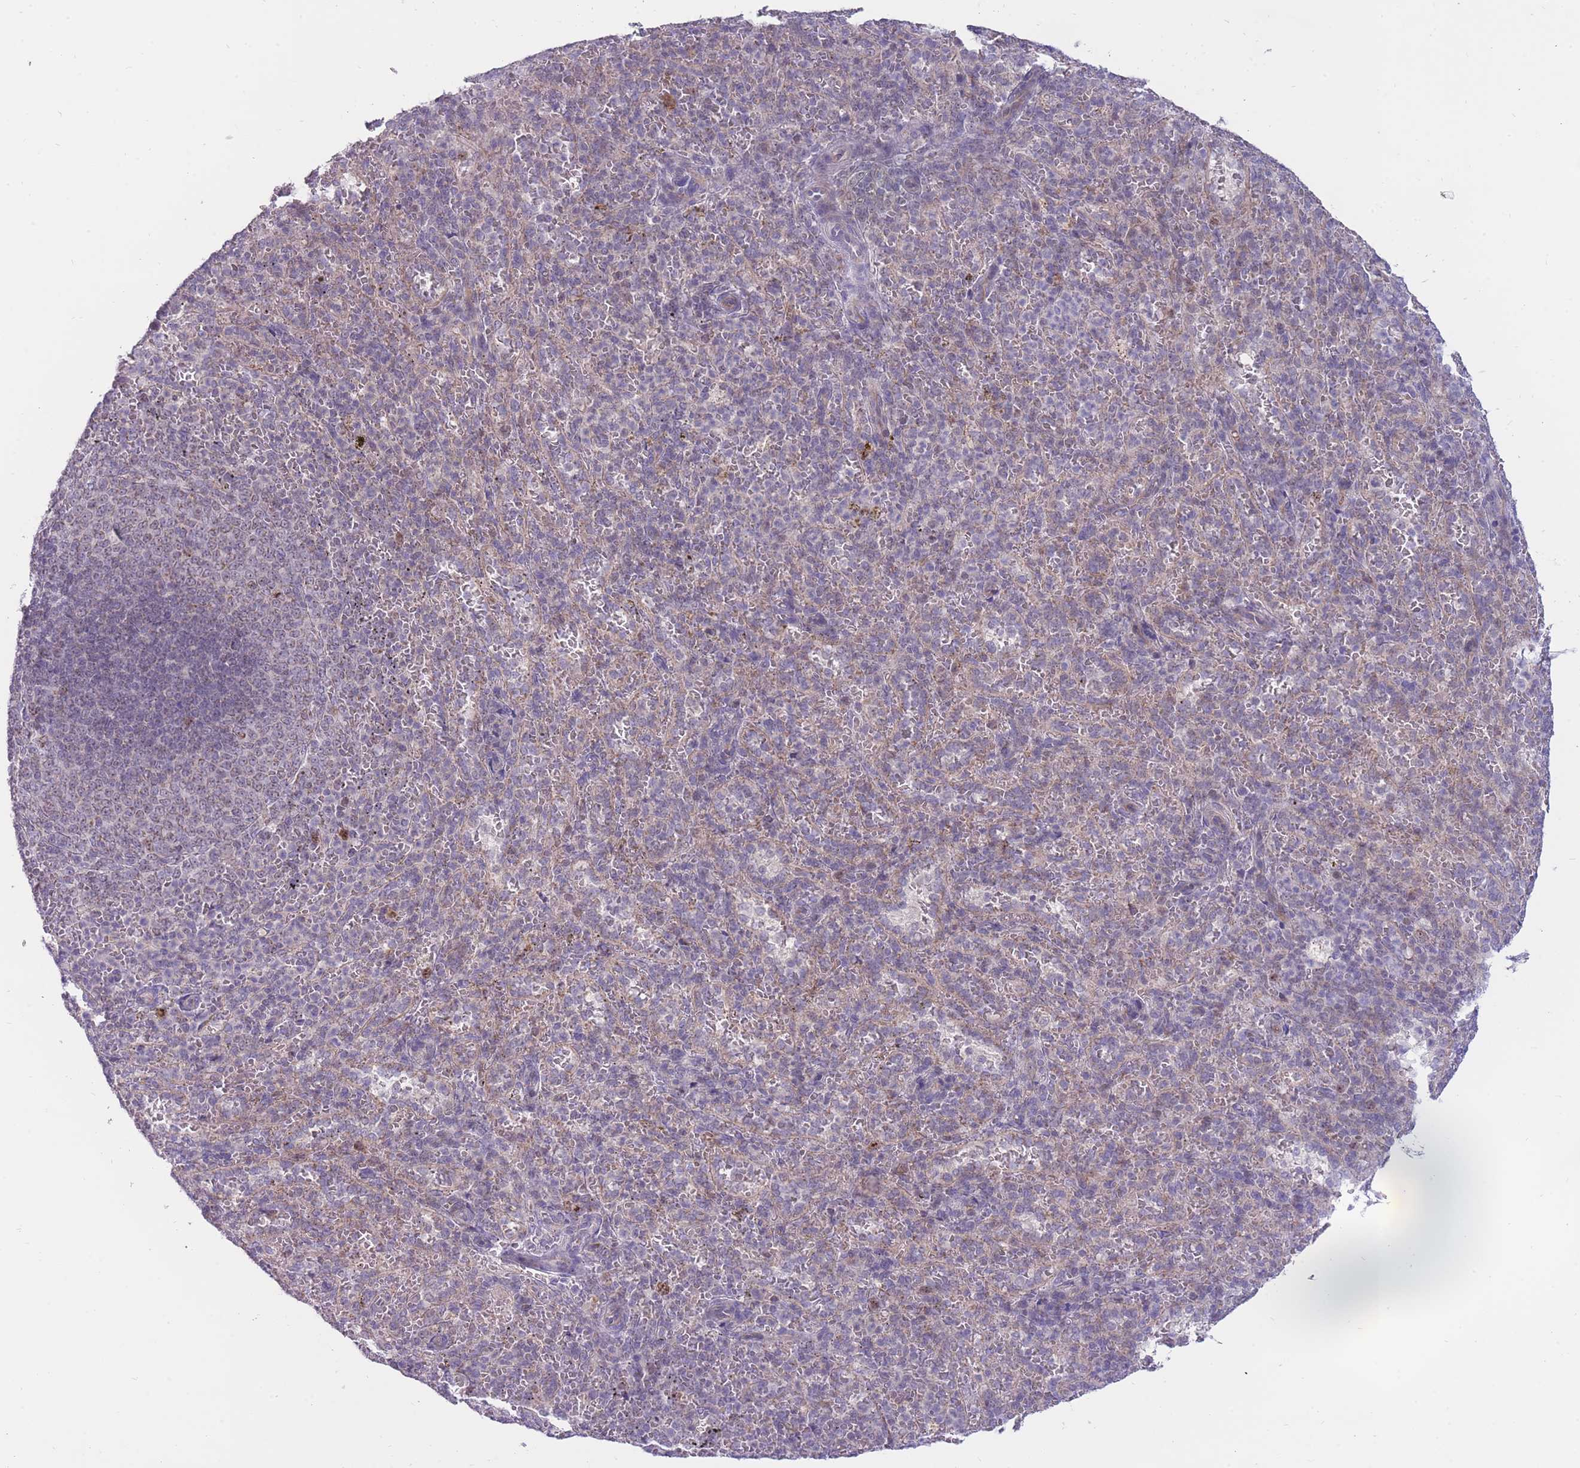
{"staining": {"intensity": "negative", "quantity": "none", "location": "none"}, "tissue": "spleen", "cell_type": "Cells in red pulp", "image_type": "normal", "snomed": [{"axis": "morphology", "description": "Normal tissue, NOS"}, {"axis": "topography", "description": "Spleen"}], "caption": "Immunohistochemical staining of unremarkable spleen displays no significant staining in cells in red pulp.", "gene": "MCIDAS", "patient": {"sex": "female", "age": 21}}